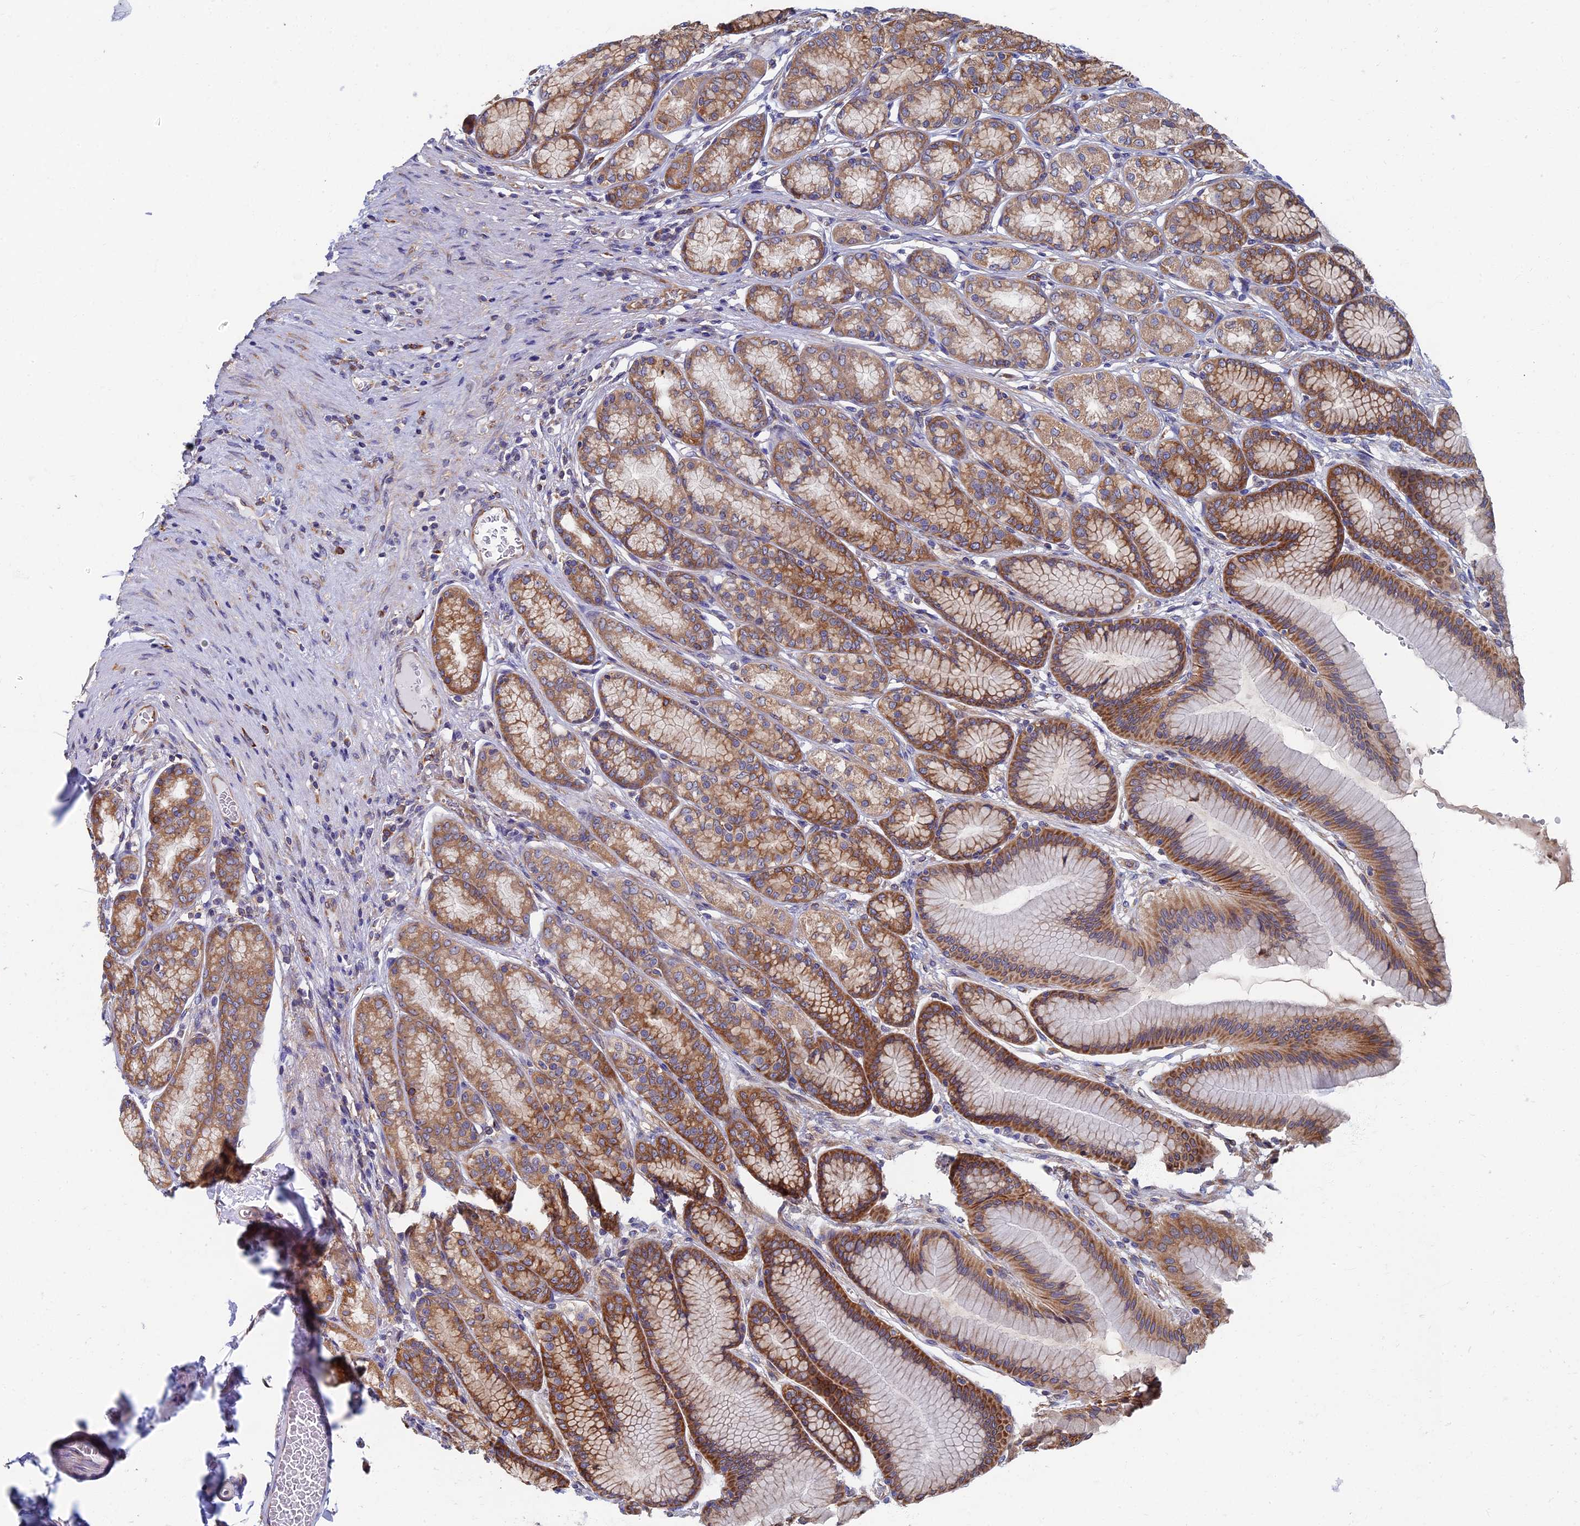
{"staining": {"intensity": "strong", "quantity": "25%-75%", "location": "cytoplasmic/membranous"}, "tissue": "stomach", "cell_type": "Glandular cells", "image_type": "normal", "snomed": [{"axis": "morphology", "description": "Normal tissue, NOS"}, {"axis": "morphology", "description": "Adenocarcinoma, NOS"}, {"axis": "morphology", "description": "Adenocarcinoma, High grade"}, {"axis": "topography", "description": "Stomach, upper"}, {"axis": "topography", "description": "Stomach"}], "caption": "Benign stomach shows strong cytoplasmic/membranous staining in about 25%-75% of glandular cells, visualized by immunohistochemistry. (Stains: DAB (3,3'-diaminobenzidine) in brown, nuclei in blue, Microscopy: brightfield microscopy at high magnification).", "gene": "YBX1", "patient": {"sex": "female", "age": 65}}